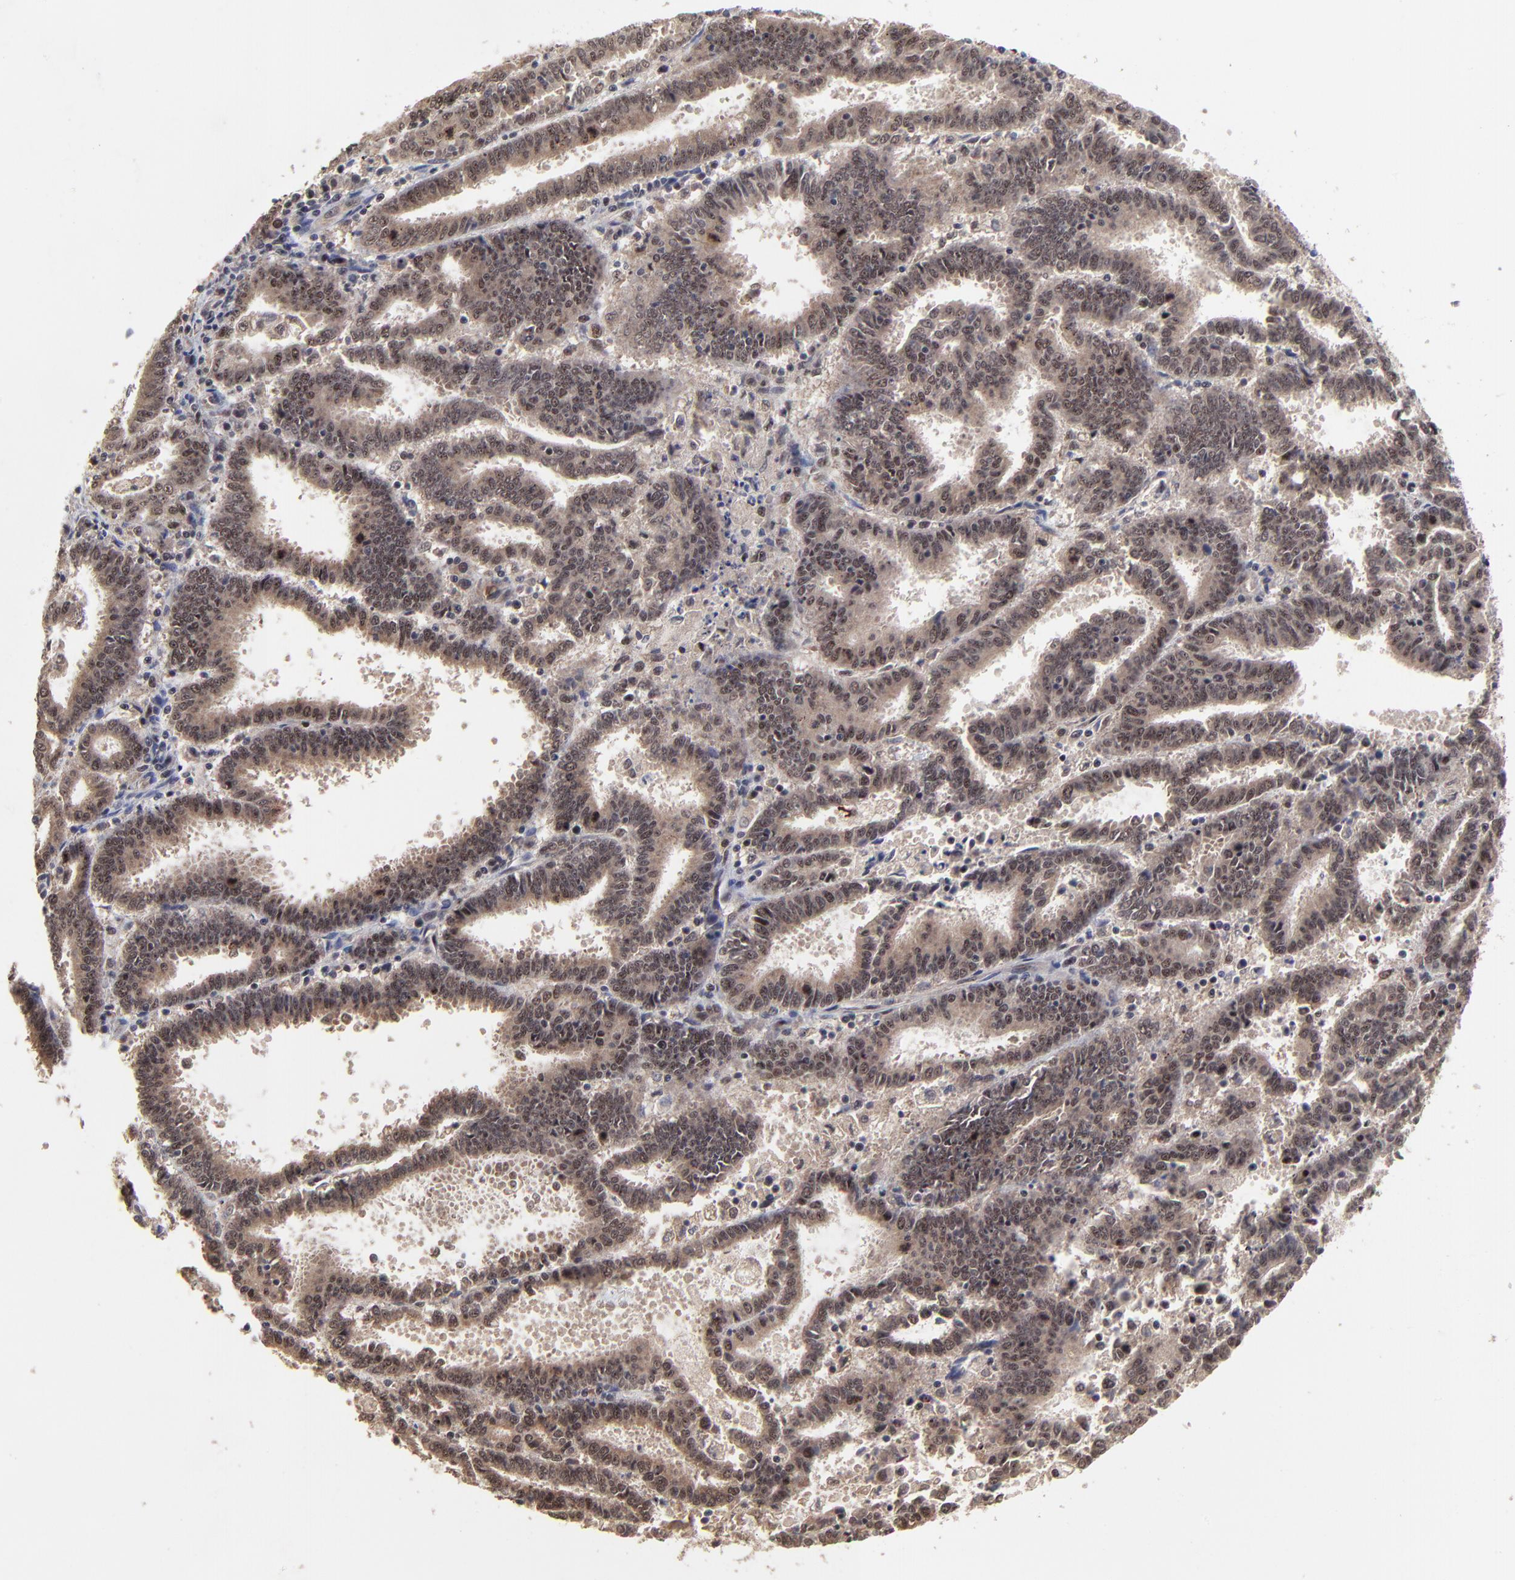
{"staining": {"intensity": "moderate", "quantity": ">75%", "location": "cytoplasmic/membranous,nuclear"}, "tissue": "endometrial cancer", "cell_type": "Tumor cells", "image_type": "cancer", "snomed": [{"axis": "morphology", "description": "Adenocarcinoma, NOS"}, {"axis": "topography", "description": "Uterus"}], "caption": "Moderate cytoplasmic/membranous and nuclear protein staining is present in approximately >75% of tumor cells in endometrial cancer (adenocarcinoma).", "gene": "FRMD8", "patient": {"sex": "female", "age": 83}}